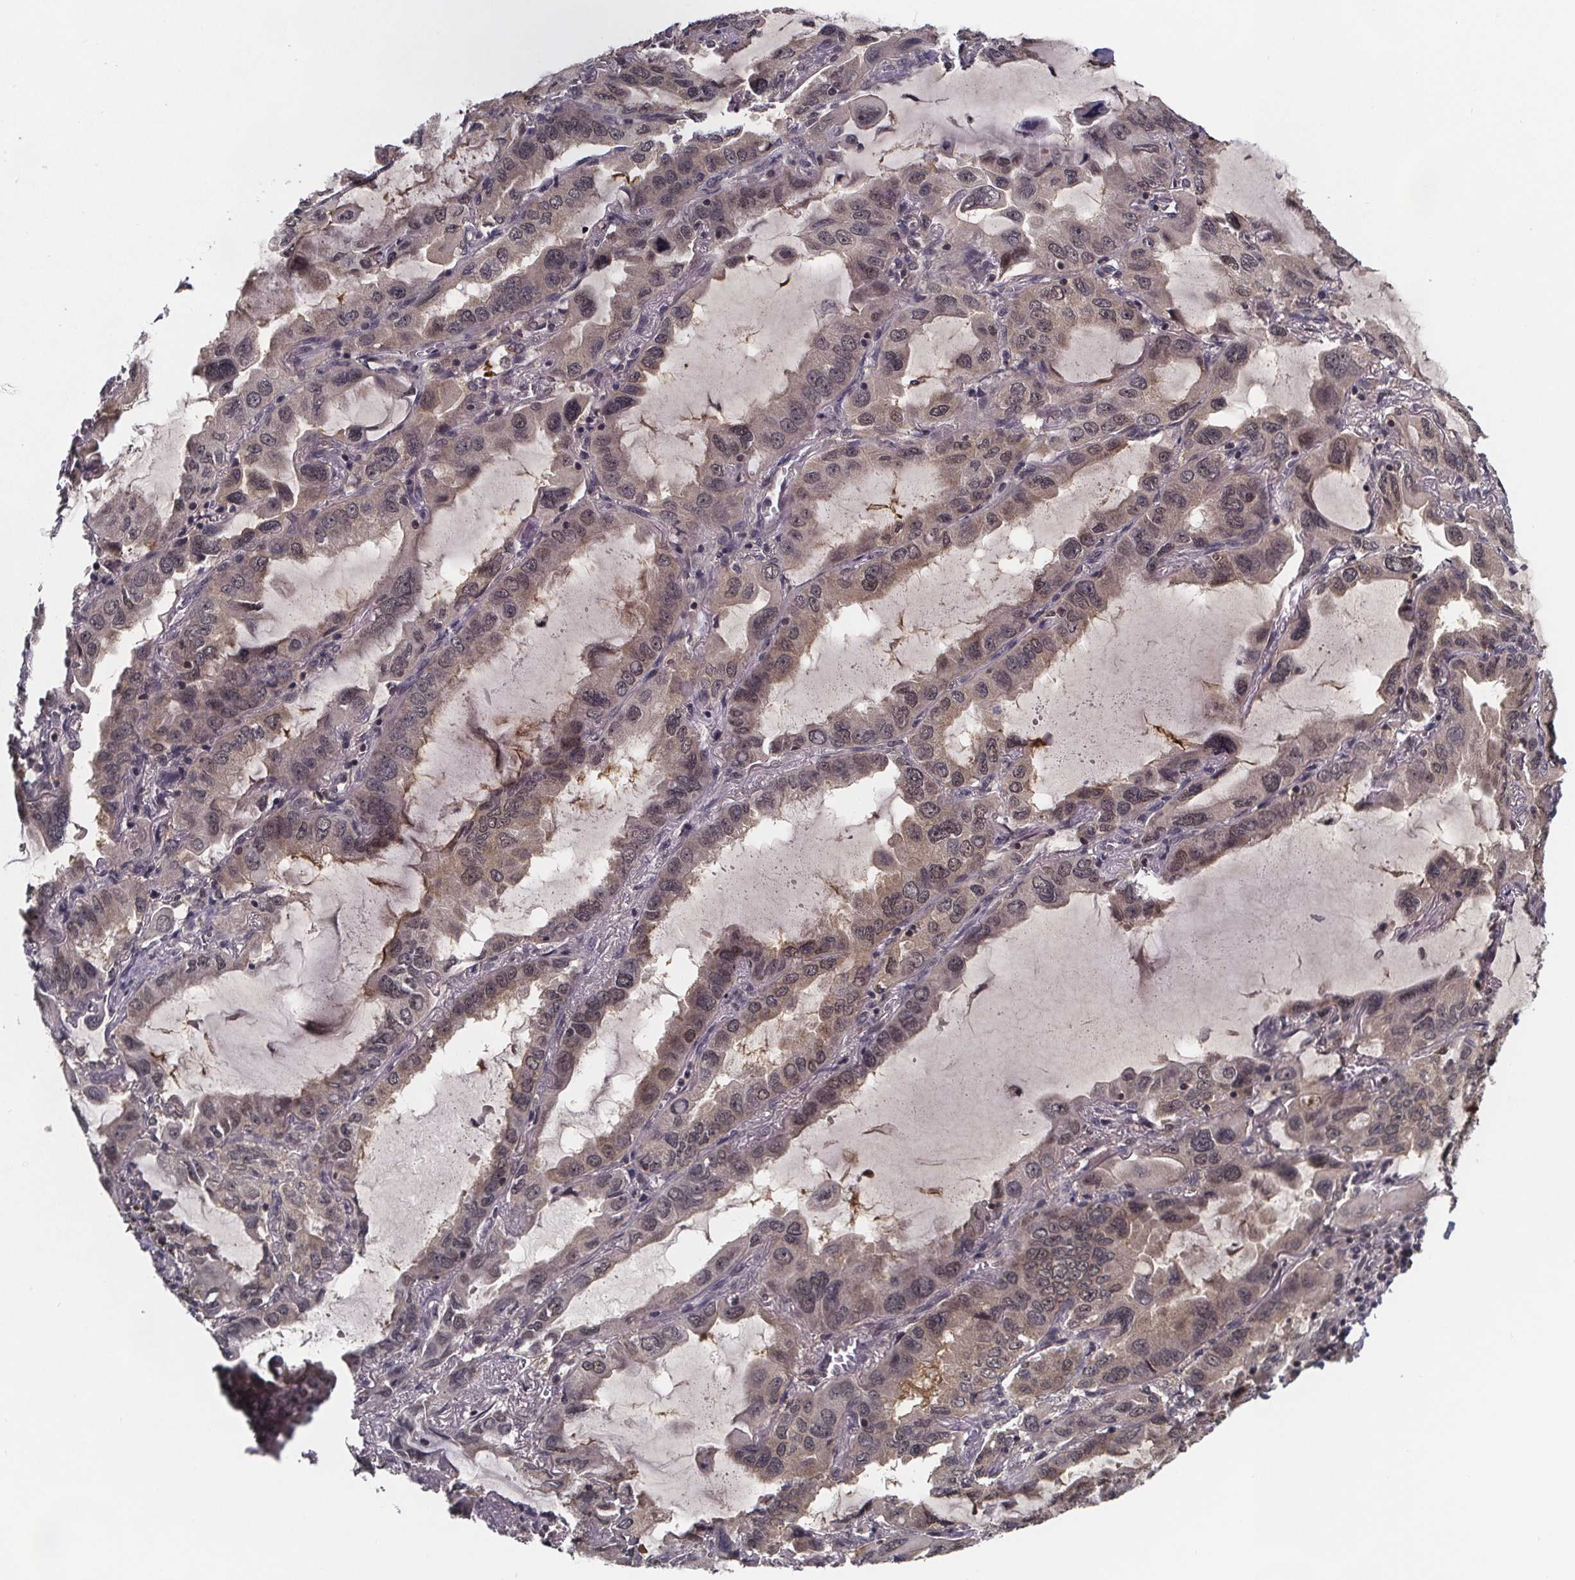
{"staining": {"intensity": "weak", "quantity": "25%-75%", "location": "cytoplasmic/membranous"}, "tissue": "lung cancer", "cell_type": "Tumor cells", "image_type": "cancer", "snomed": [{"axis": "morphology", "description": "Adenocarcinoma, NOS"}, {"axis": "topography", "description": "Lung"}], "caption": "DAB (3,3'-diaminobenzidine) immunohistochemical staining of lung adenocarcinoma displays weak cytoplasmic/membranous protein staining in approximately 25%-75% of tumor cells.", "gene": "FN3KRP", "patient": {"sex": "male", "age": 64}}